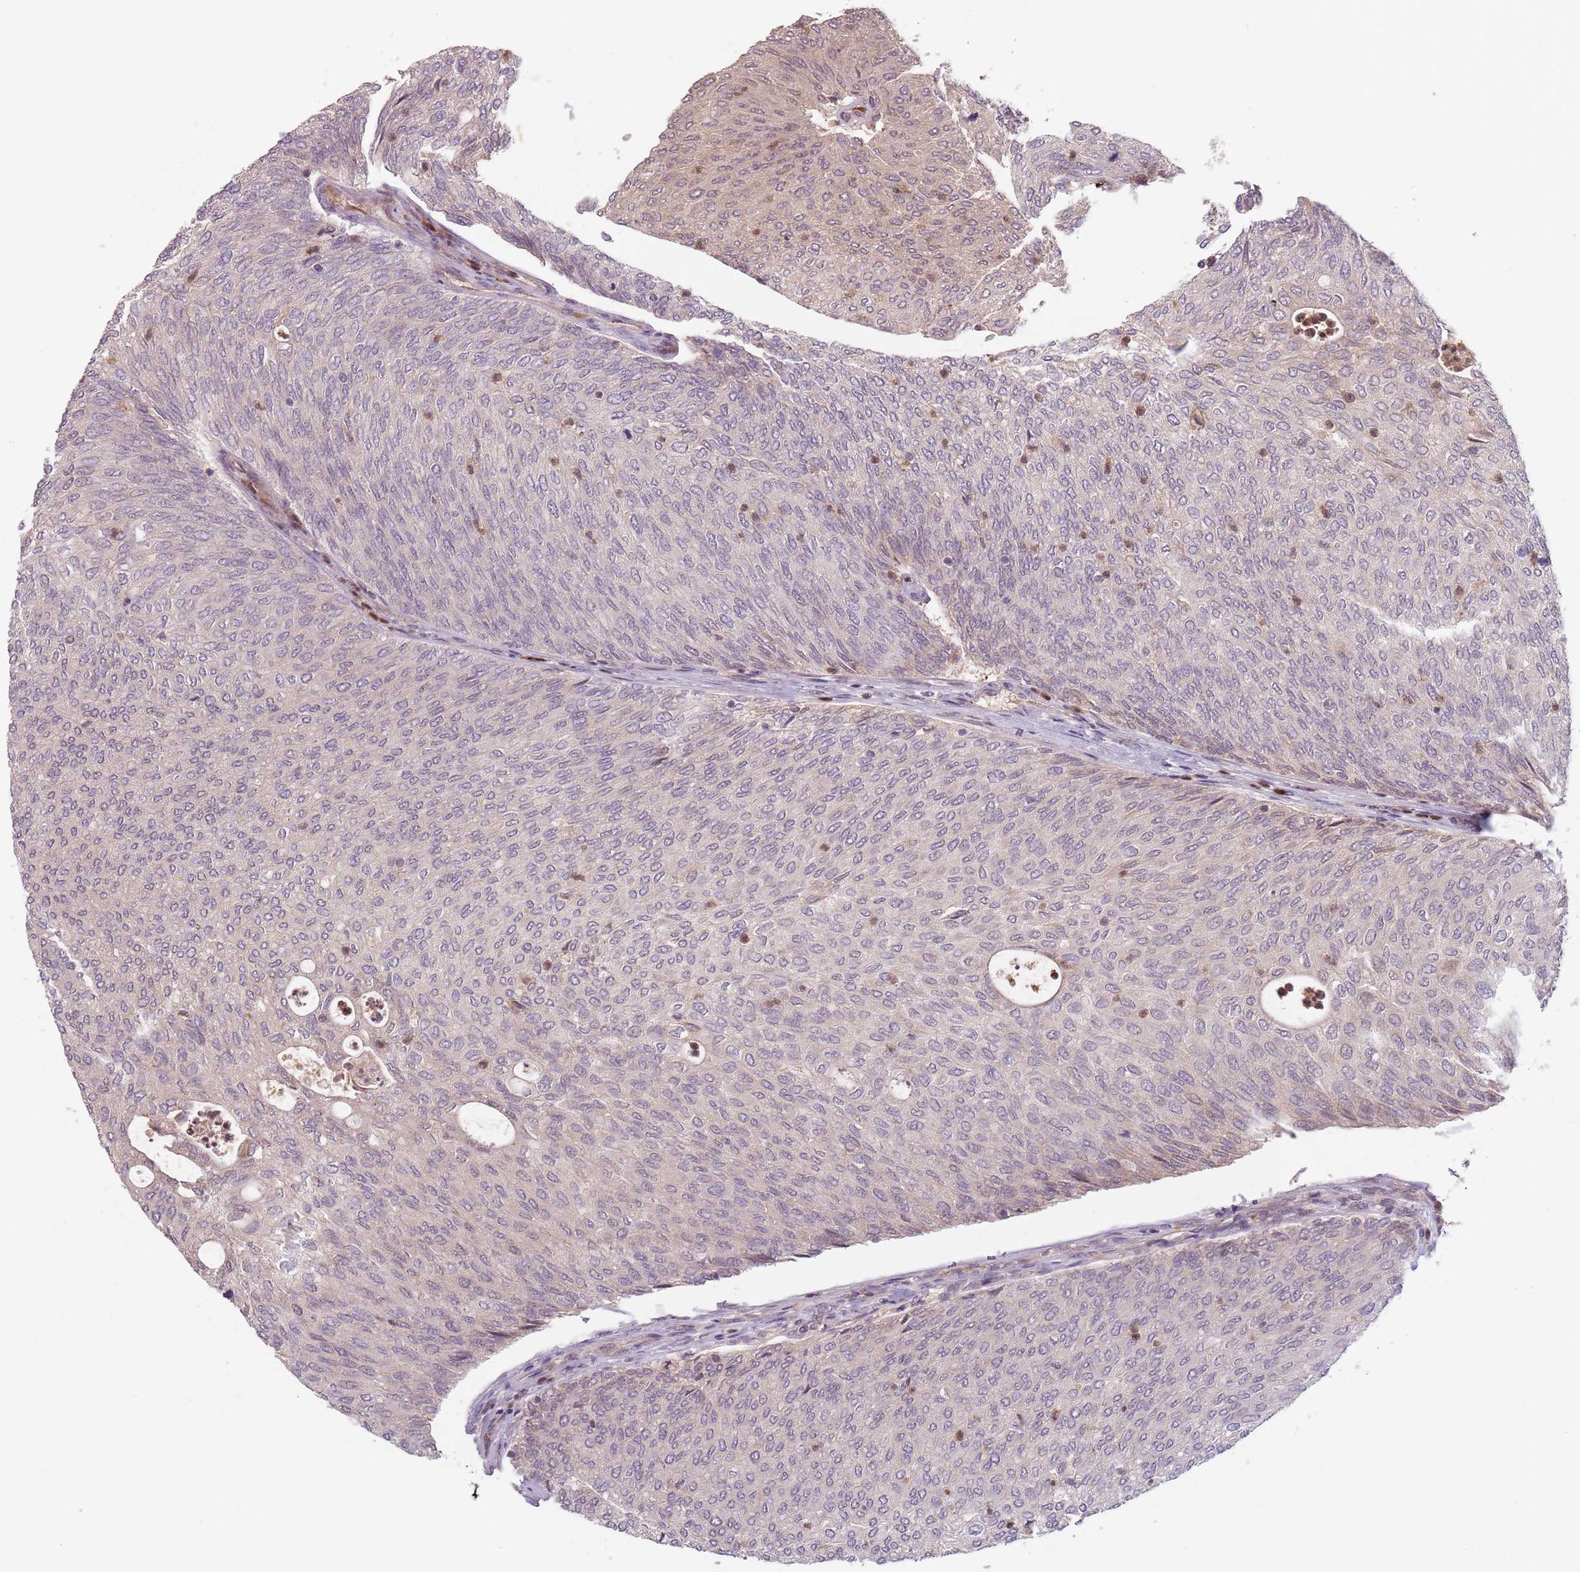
{"staining": {"intensity": "negative", "quantity": "none", "location": "none"}, "tissue": "urothelial cancer", "cell_type": "Tumor cells", "image_type": "cancer", "snomed": [{"axis": "morphology", "description": "Urothelial carcinoma, Low grade"}, {"axis": "topography", "description": "Urinary bladder"}], "caption": "Urothelial cancer was stained to show a protein in brown. There is no significant positivity in tumor cells.", "gene": "GPR180", "patient": {"sex": "female", "age": 79}}